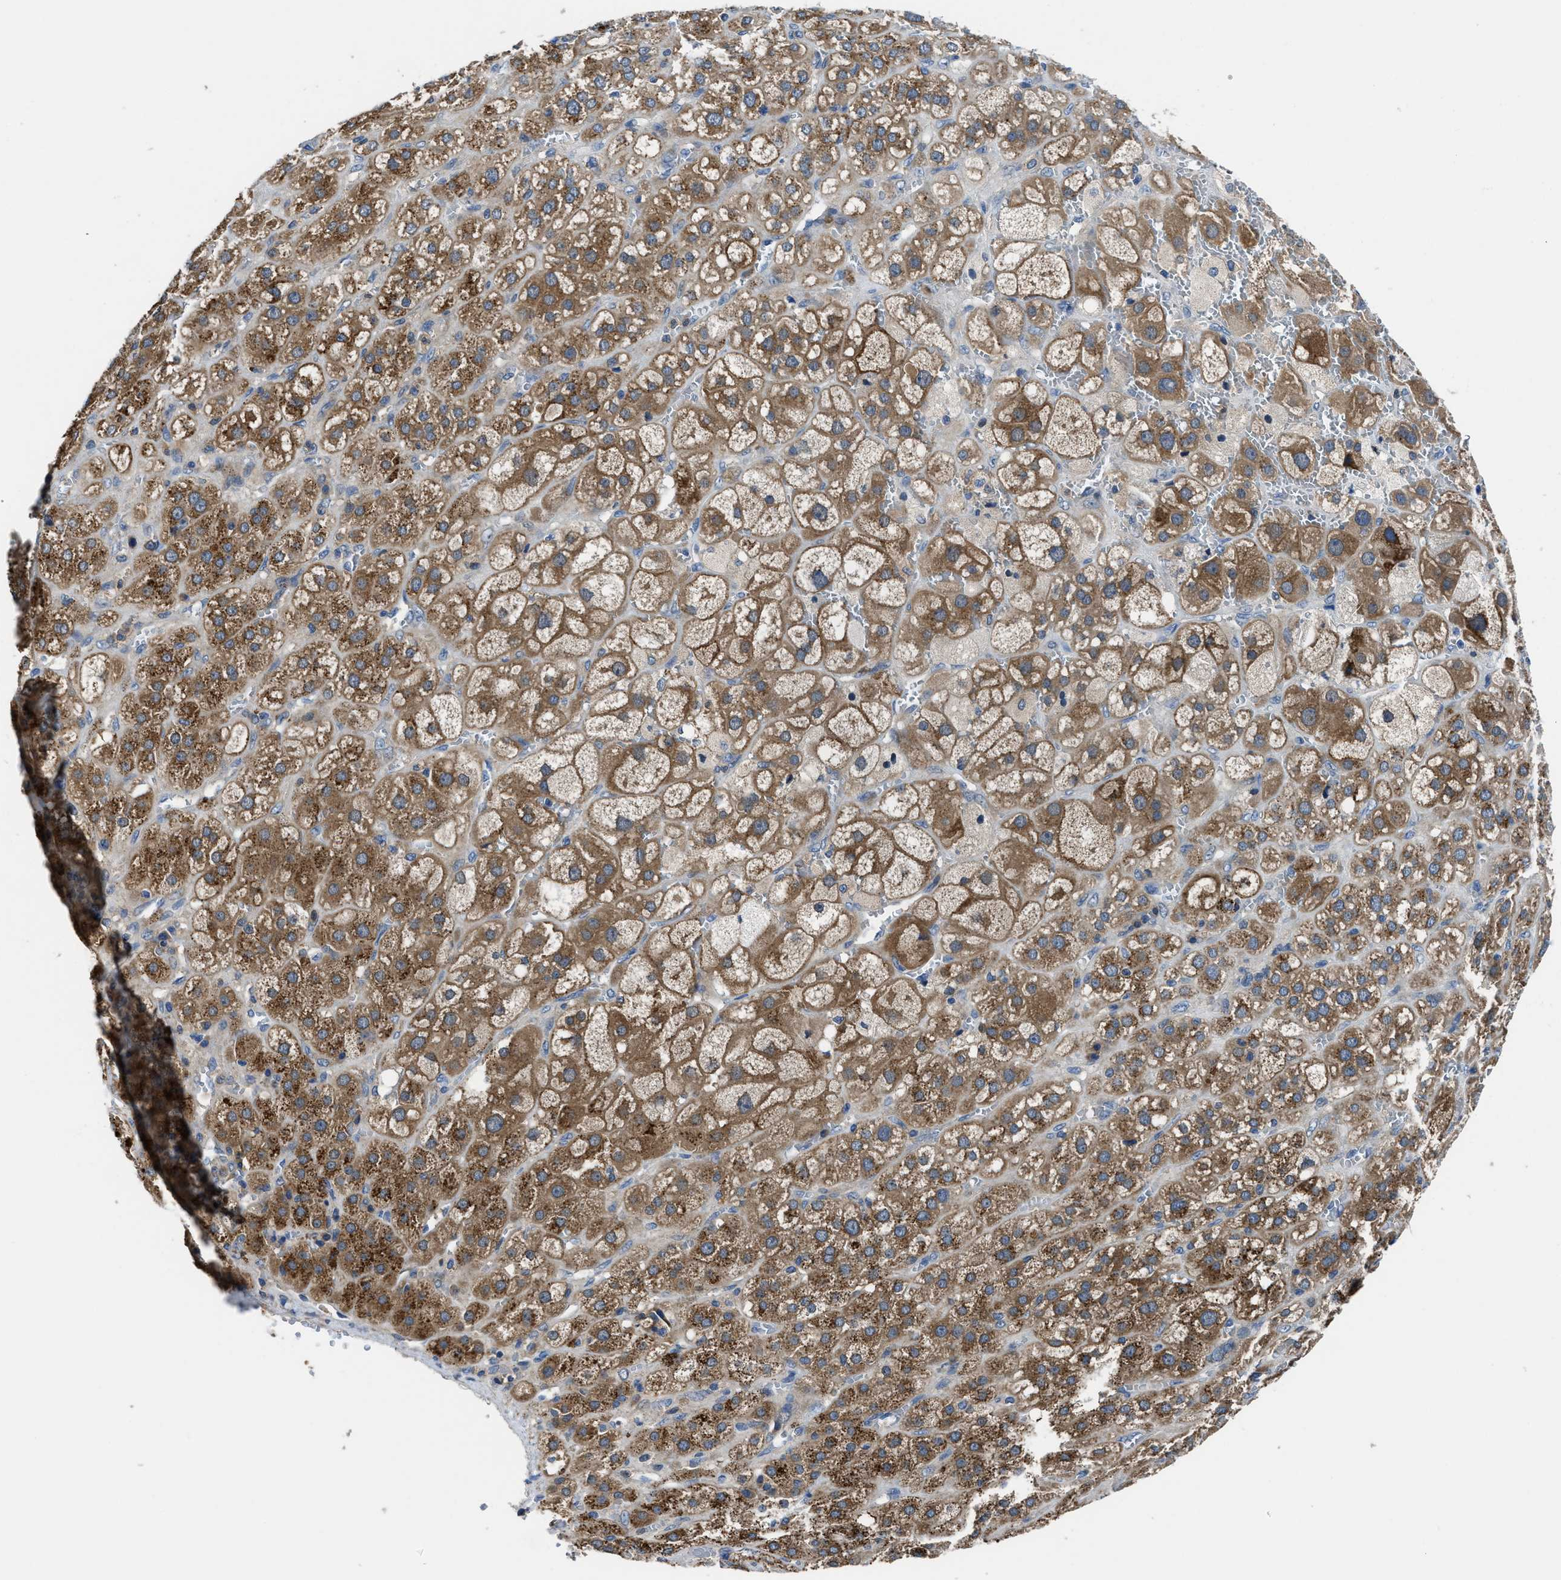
{"staining": {"intensity": "moderate", "quantity": ">75%", "location": "cytoplasmic/membranous"}, "tissue": "adrenal gland", "cell_type": "Glandular cells", "image_type": "normal", "snomed": [{"axis": "morphology", "description": "Normal tissue, NOS"}, {"axis": "topography", "description": "Adrenal gland"}], "caption": "Normal adrenal gland shows moderate cytoplasmic/membranous positivity in about >75% of glandular cells, visualized by immunohistochemistry. The protein is stained brown, and the nuclei are stained in blue (DAB (3,3'-diaminobenzidine) IHC with brightfield microscopy, high magnification).", "gene": "MAP3K20", "patient": {"sex": "female", "age": 47}}